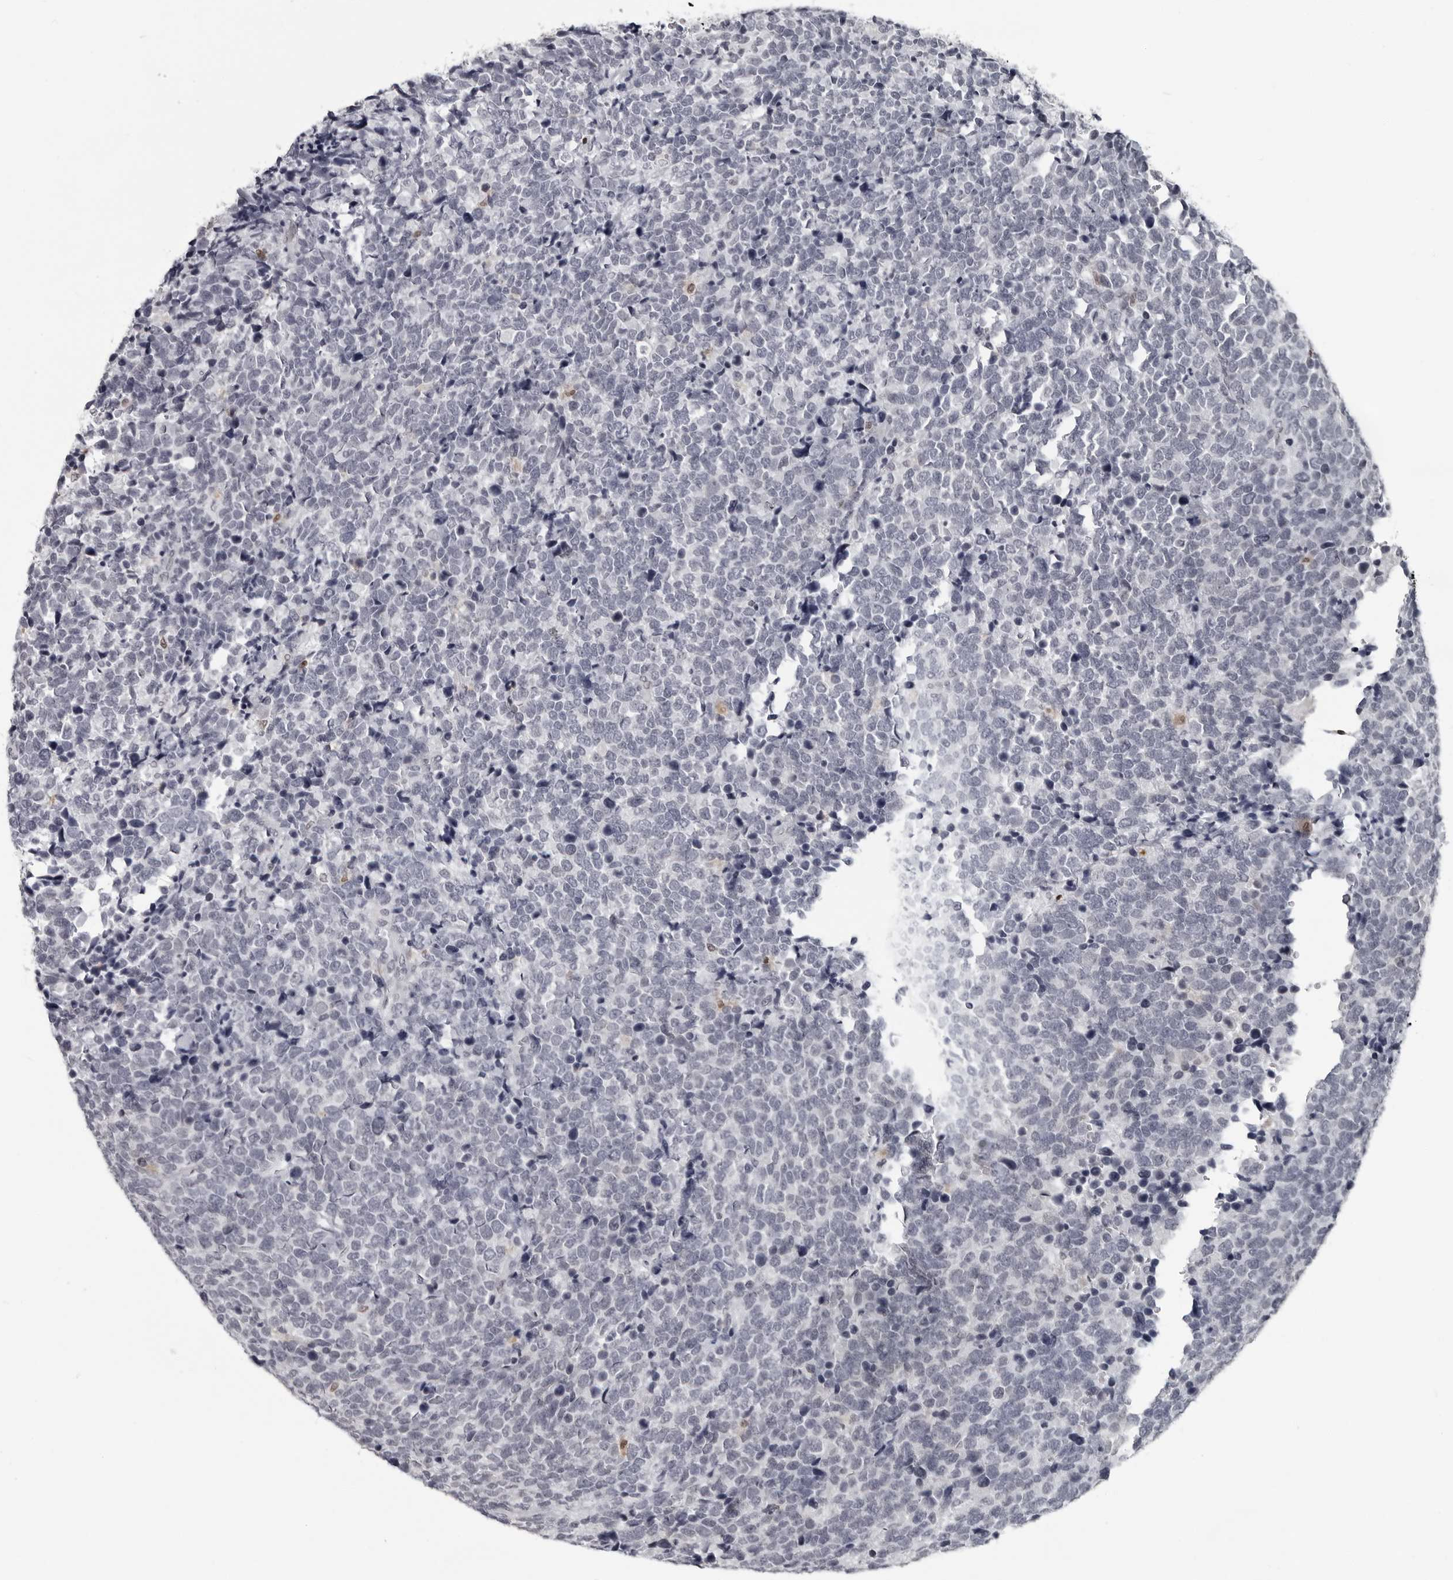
{"staining": {"intensity": "negative", "quantity": "none", "location": "none"}, "tissue": "urothelial cancer", "cell_type": "Tumor cells", "image_type": "cancer", "snomed": [{"axis": "morphology", "description": "Urothelial carcinoma, High grade"}, {"axis": "topography", "description": "Urinary bladder"}], "caption": "DAB (3,3'-diaminobenzidine) immunohistochemical staining of urothelial cancer demonstrates no significant staining in tumor cells.", "gene": "LZIC", "patient": {"sex": "female", "age": 82}}